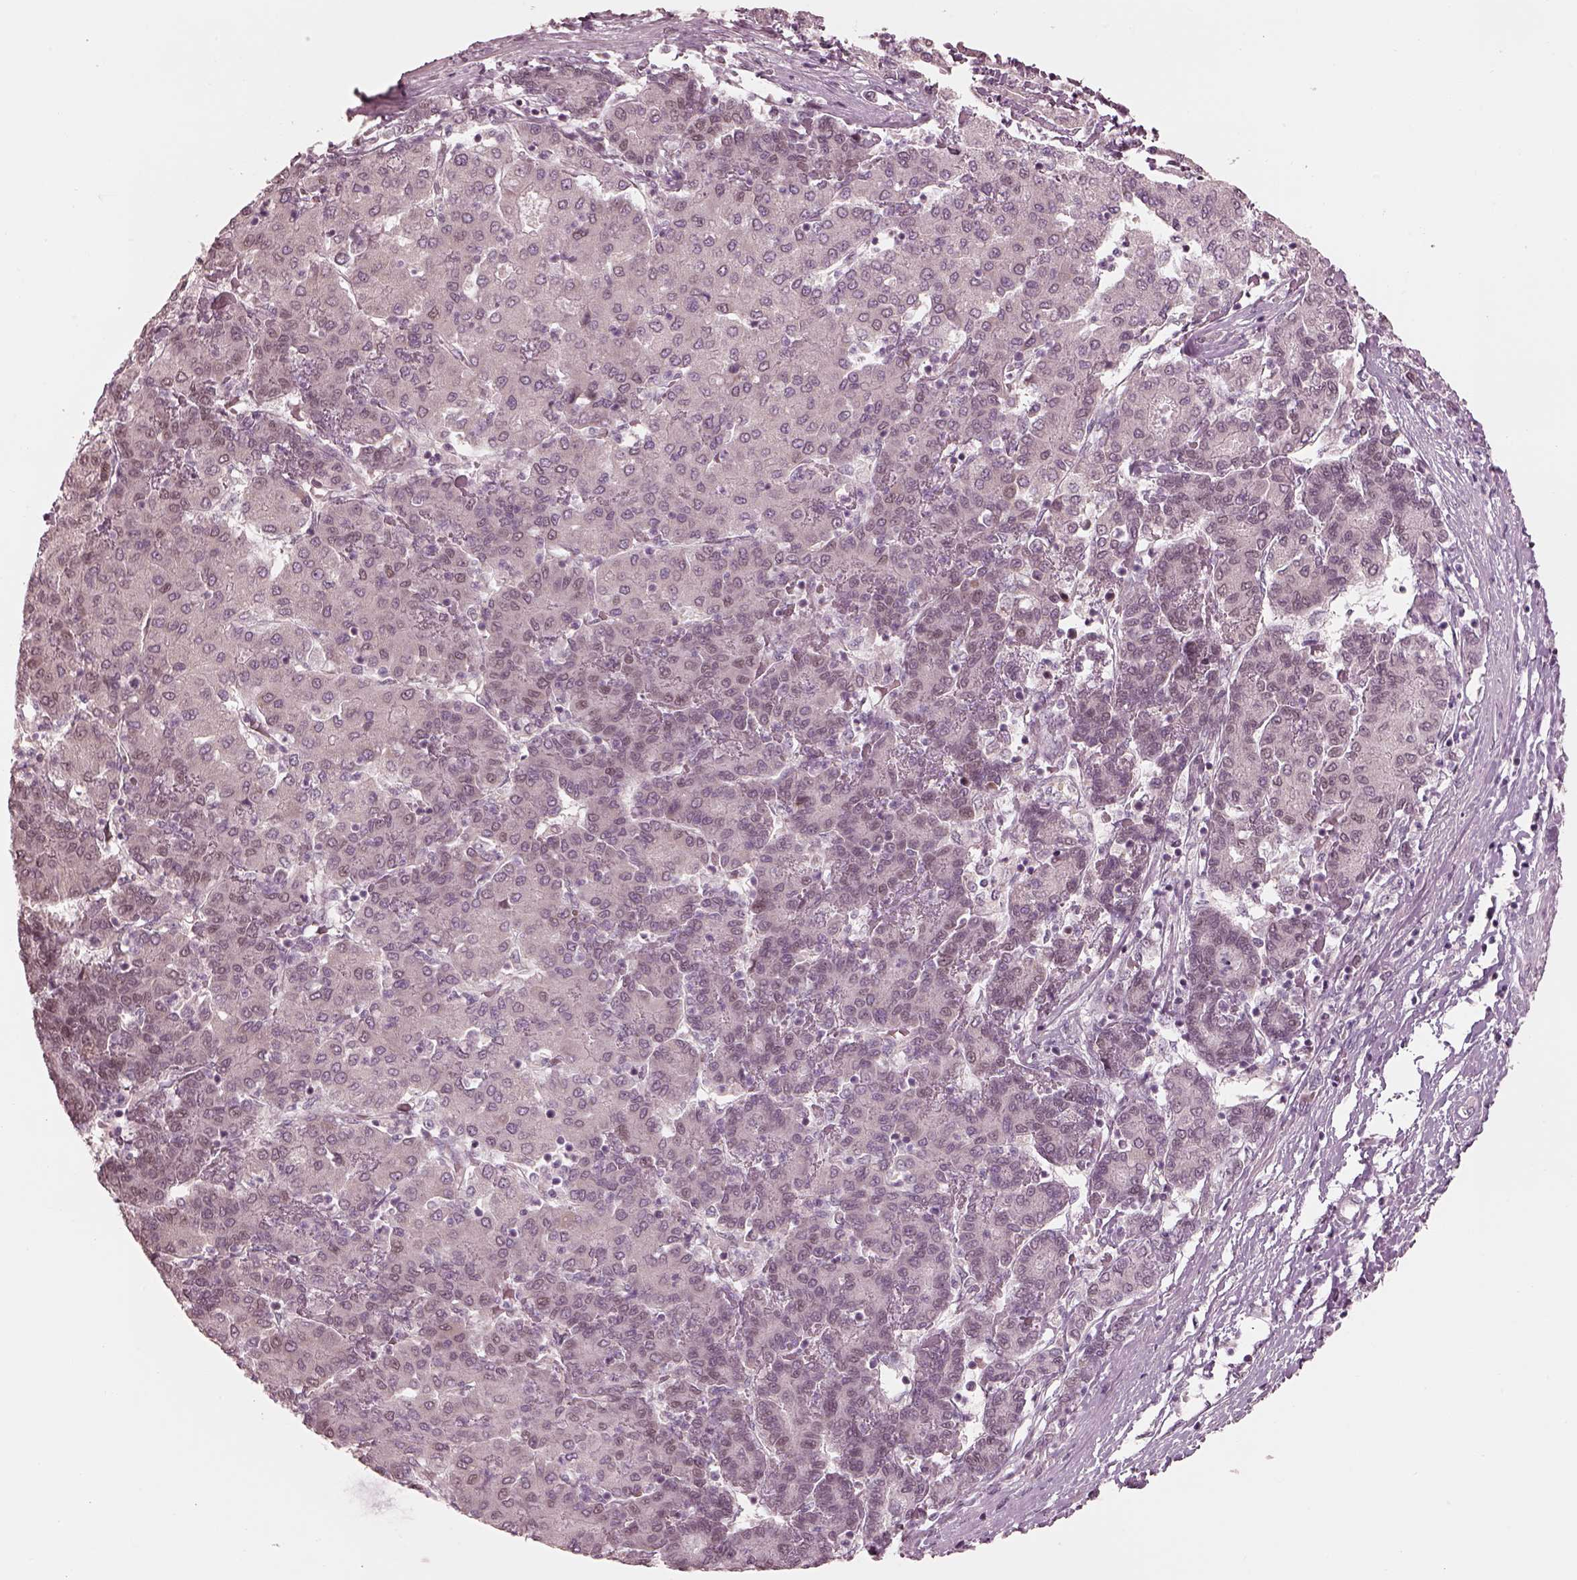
{"staining": {"intensity": "negative", "quantity": "none", "location": "none"}, "tissue": "liver cancer", "cell_type": "Tumor cells", "image_type": "cancer", "snomed": [{"axis": "morphology", "description": "Carcinoma, Hepatocellular, NOS"}, {"axis": "topography", "description": "Liver"}], "caption": "Protein analysis of liver cancer shows no significant positivity in tumor cells.", "gene": "IQCB1", "patient": {"sex": "male", "age": 65}}